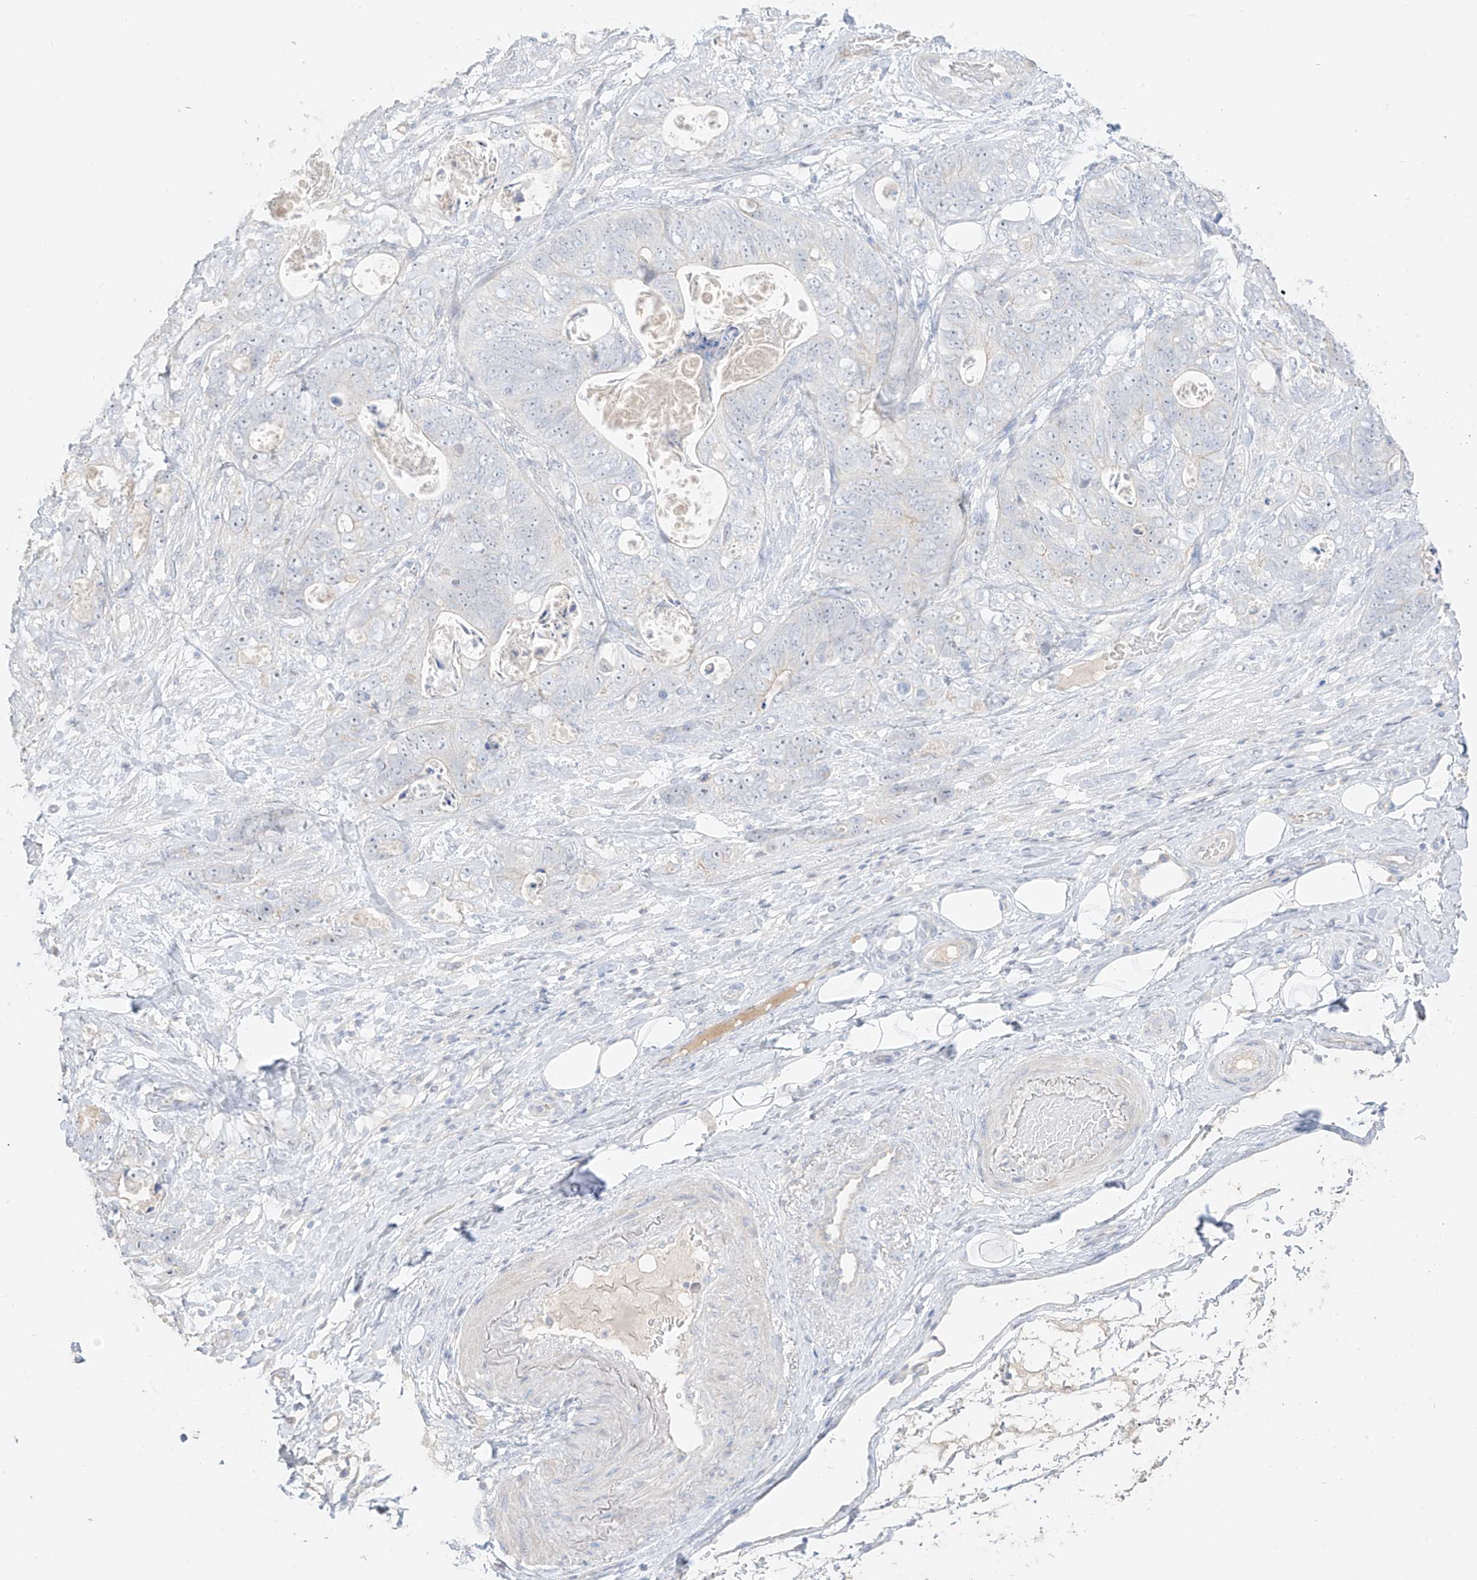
{"staining": {"intensity": "negative", "quantity": "none", "location": "none"}, "tissue": "stomach cancer", "cell_type": "Tumor cells", "image_type": "cancer", "snomed": [{"axis": "morphology", "description": "Normal tissue, NOS"}, {"axis": "morphology", "description": "Adenocarcinoma, NOS"}, {"axis": "topography", "description": "Stomach"}], "caption": "Immunohistochemical staining of adenocarcinoma (stomach) exhibits no significant staining in tumor cells.", "gene": "ZBTB41", "patient": {"sex": "female", "age": 89}}